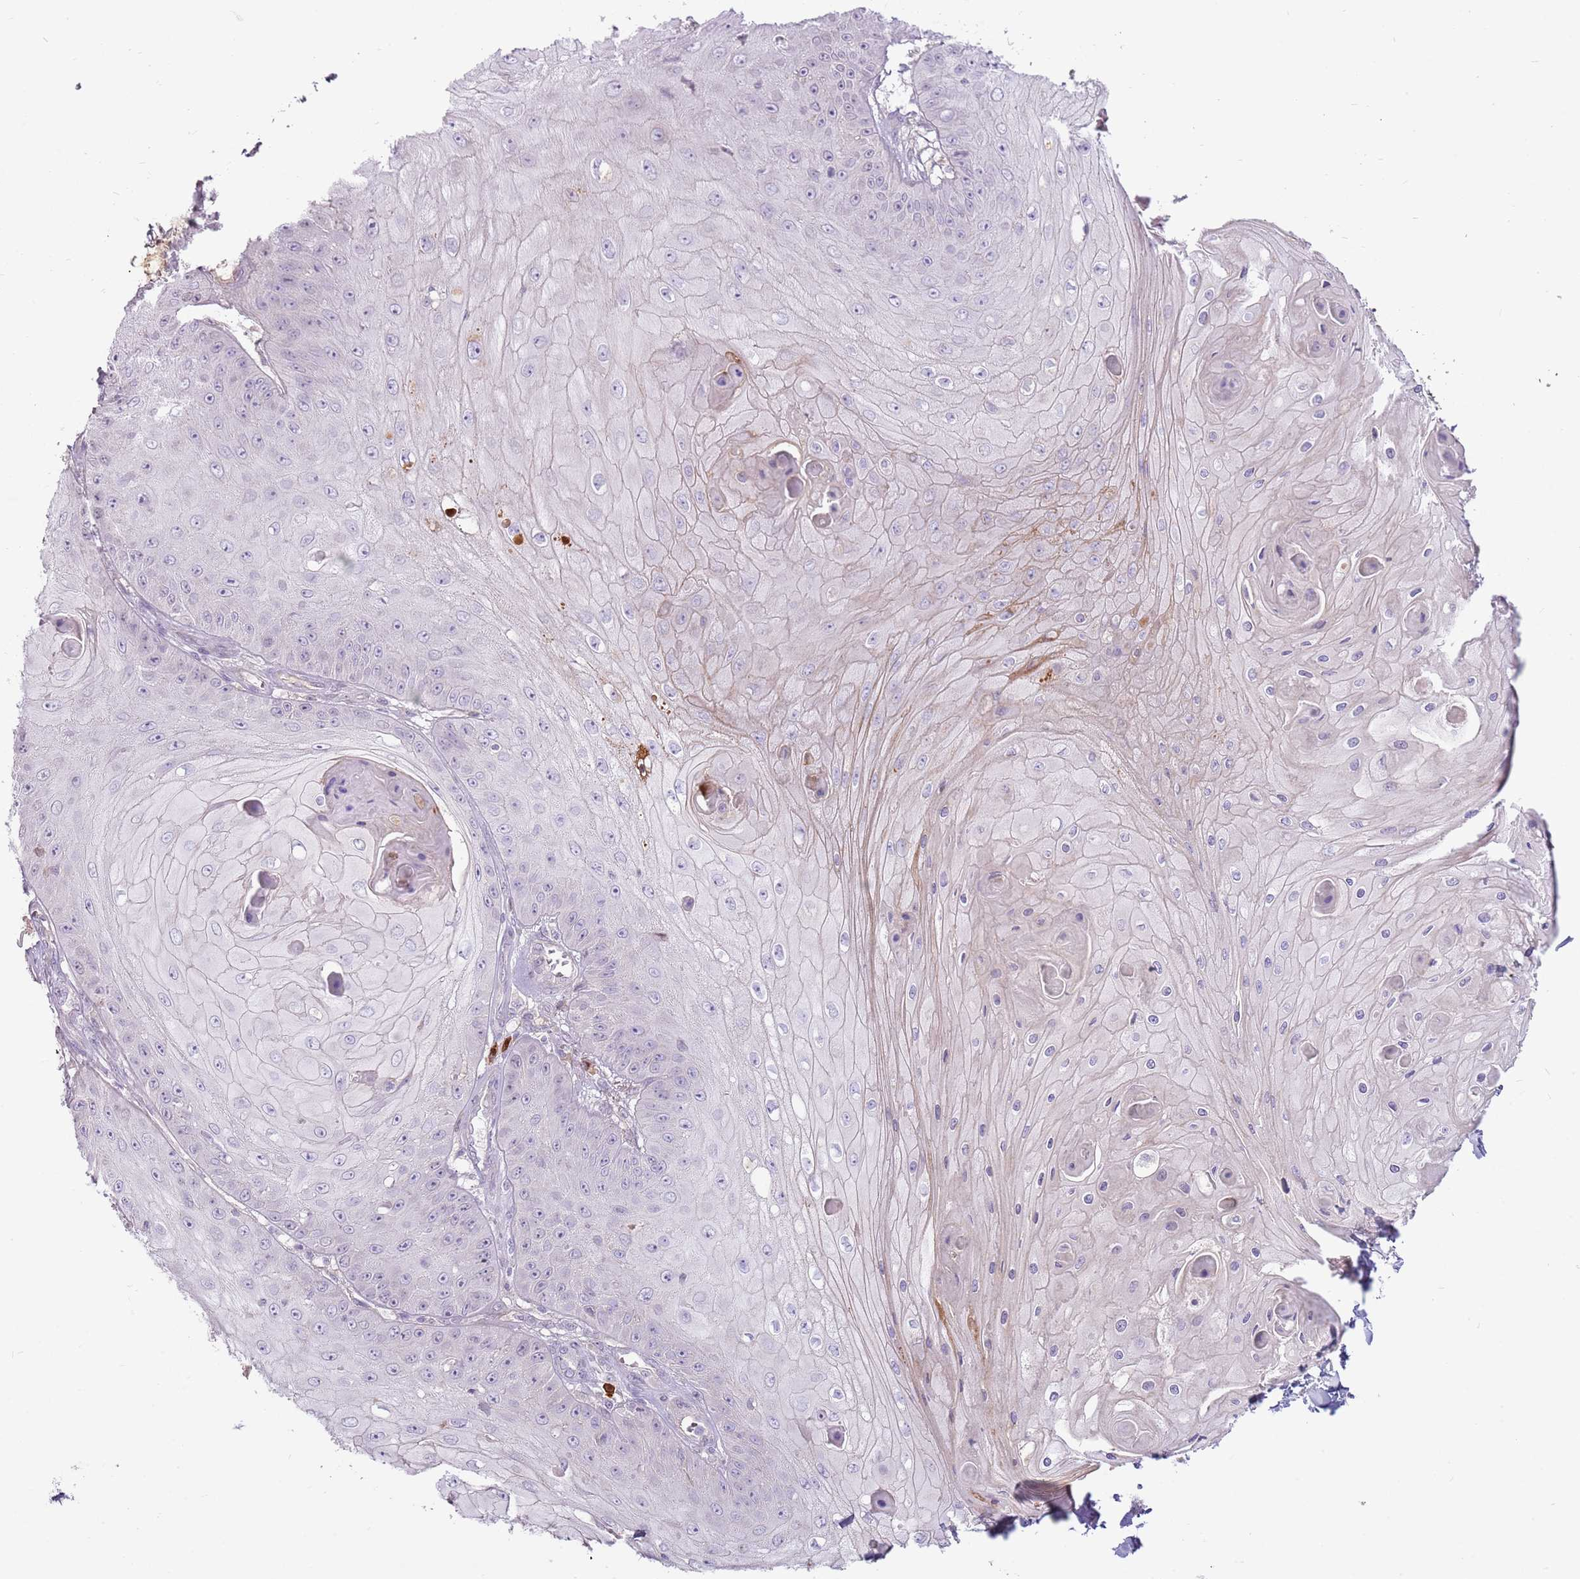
{"staining": {"intensity": "negative", "quantity": "none", "location": "none"}, "tissue": "skin cancer", "cell_type": "Tumor cells", "image_type": "cancer", "snomed": [{"axis": "morphology", "description": "Squamous cell carcinoma, NOS"}, {"axis": "topography", "description": "Skin"}], "caption": "DAB immunohistochemical staining of skin cancer demonstrates no significant staining in tumor cells. Nuclei are stained in blue.", "gene": "MCUB", "patient": {"sex": "male", "age": 70}}